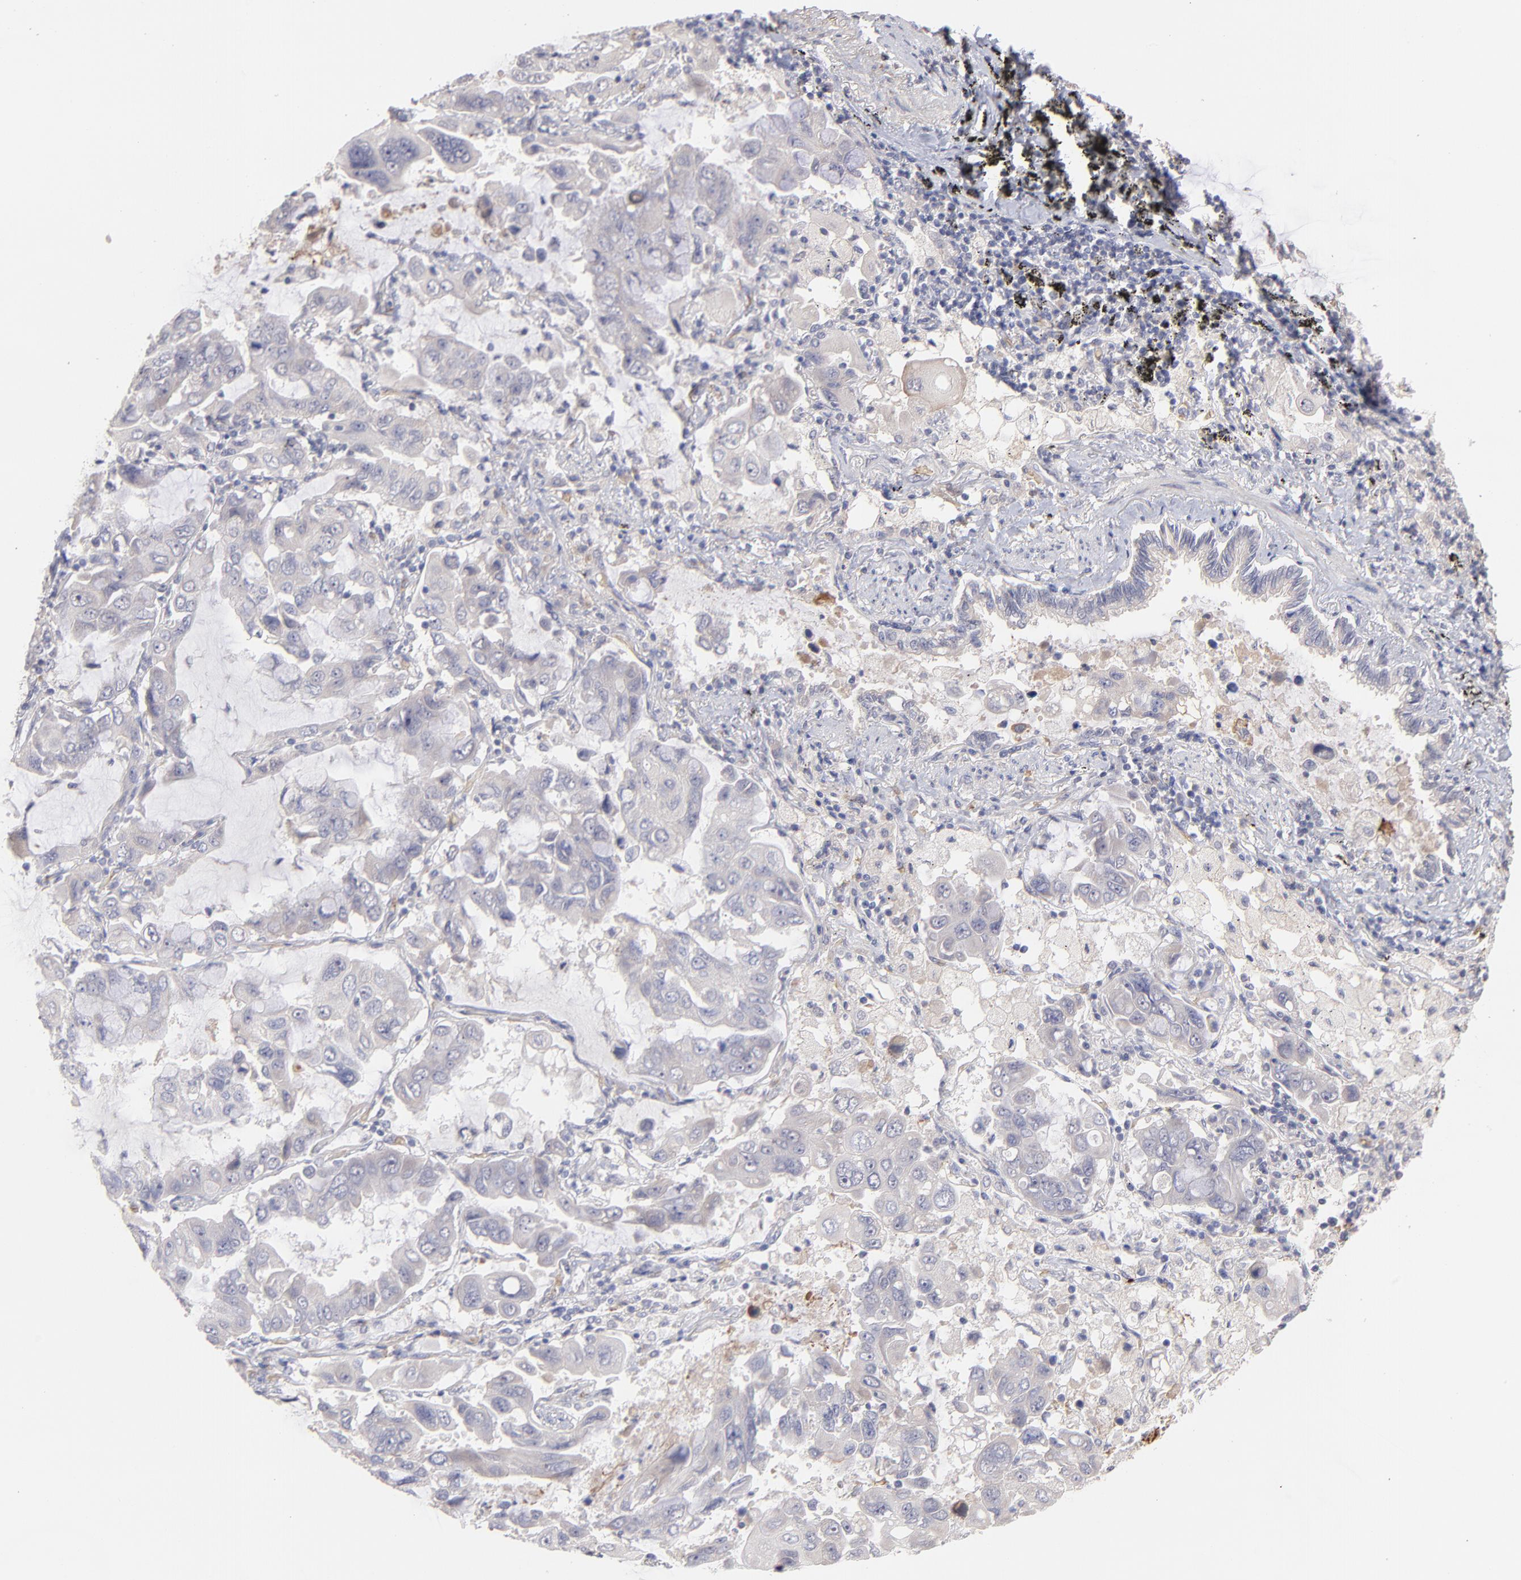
{"staining": {"intensity": "negative", "quantity": "none", "location": "none"}, "tissue": "lung cancer", "cell_type": "Tumor cells", "image_type": "cancer", "snomed": [{"axis": "morphology", "description": "Adenocarcinoma, NOS"}, {"axis": "topography", "description": "Lung"}], "caption": "A high-resolution micrograph shows IHC staining of lung adenocarcinoma, which exhibits no significant expression in tumor cells.", "gene": "F13B", "patient": {"sex": "male", "age": 64}}